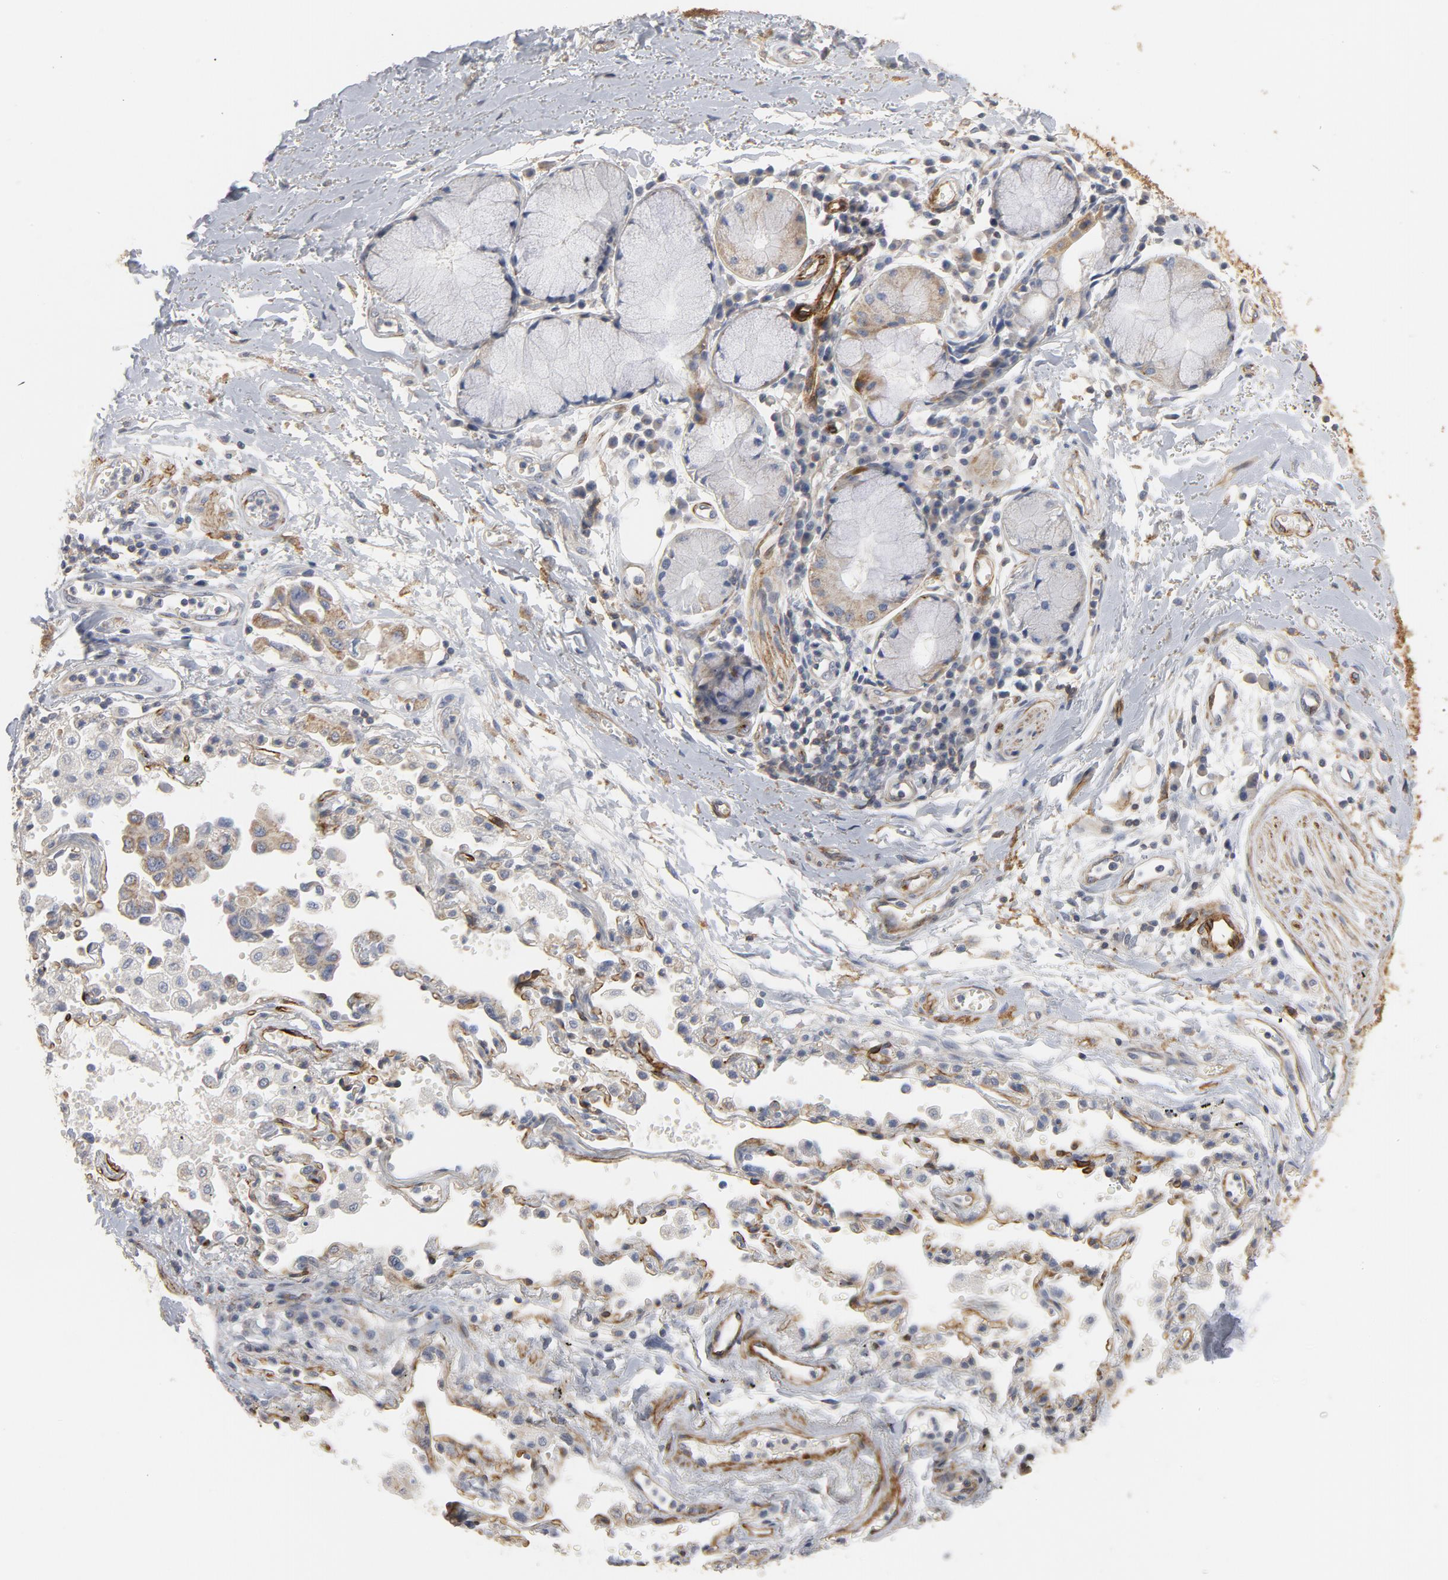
{"staining": {"intensity": "strong", "quantity": ">75%", "location": "cytoplasmic/membranous"}, "tissue": "adipose tissue", "cell_type": "Adipocytes", "image_type": "normal", "snomed": [{"axis": "morphology", "description": "Normal tissue, NOS"}, {"axis": "morphology", "description": "Adenocarcinoma, NOS"}, {"axis": "topography", "description": "Cartilage tissue"}, {"axis": "topography", "description": "Bronchus"}, {"axis": "topography", "description": "Lung"}], "caption": "A photomicrograph of human adipose tissue stained for a protein demonstrates strong cytoplasmic/membranous brown staining in adipocytes.", "gene": "GNG2", "patient": {"sex": "female", "age": 67}}